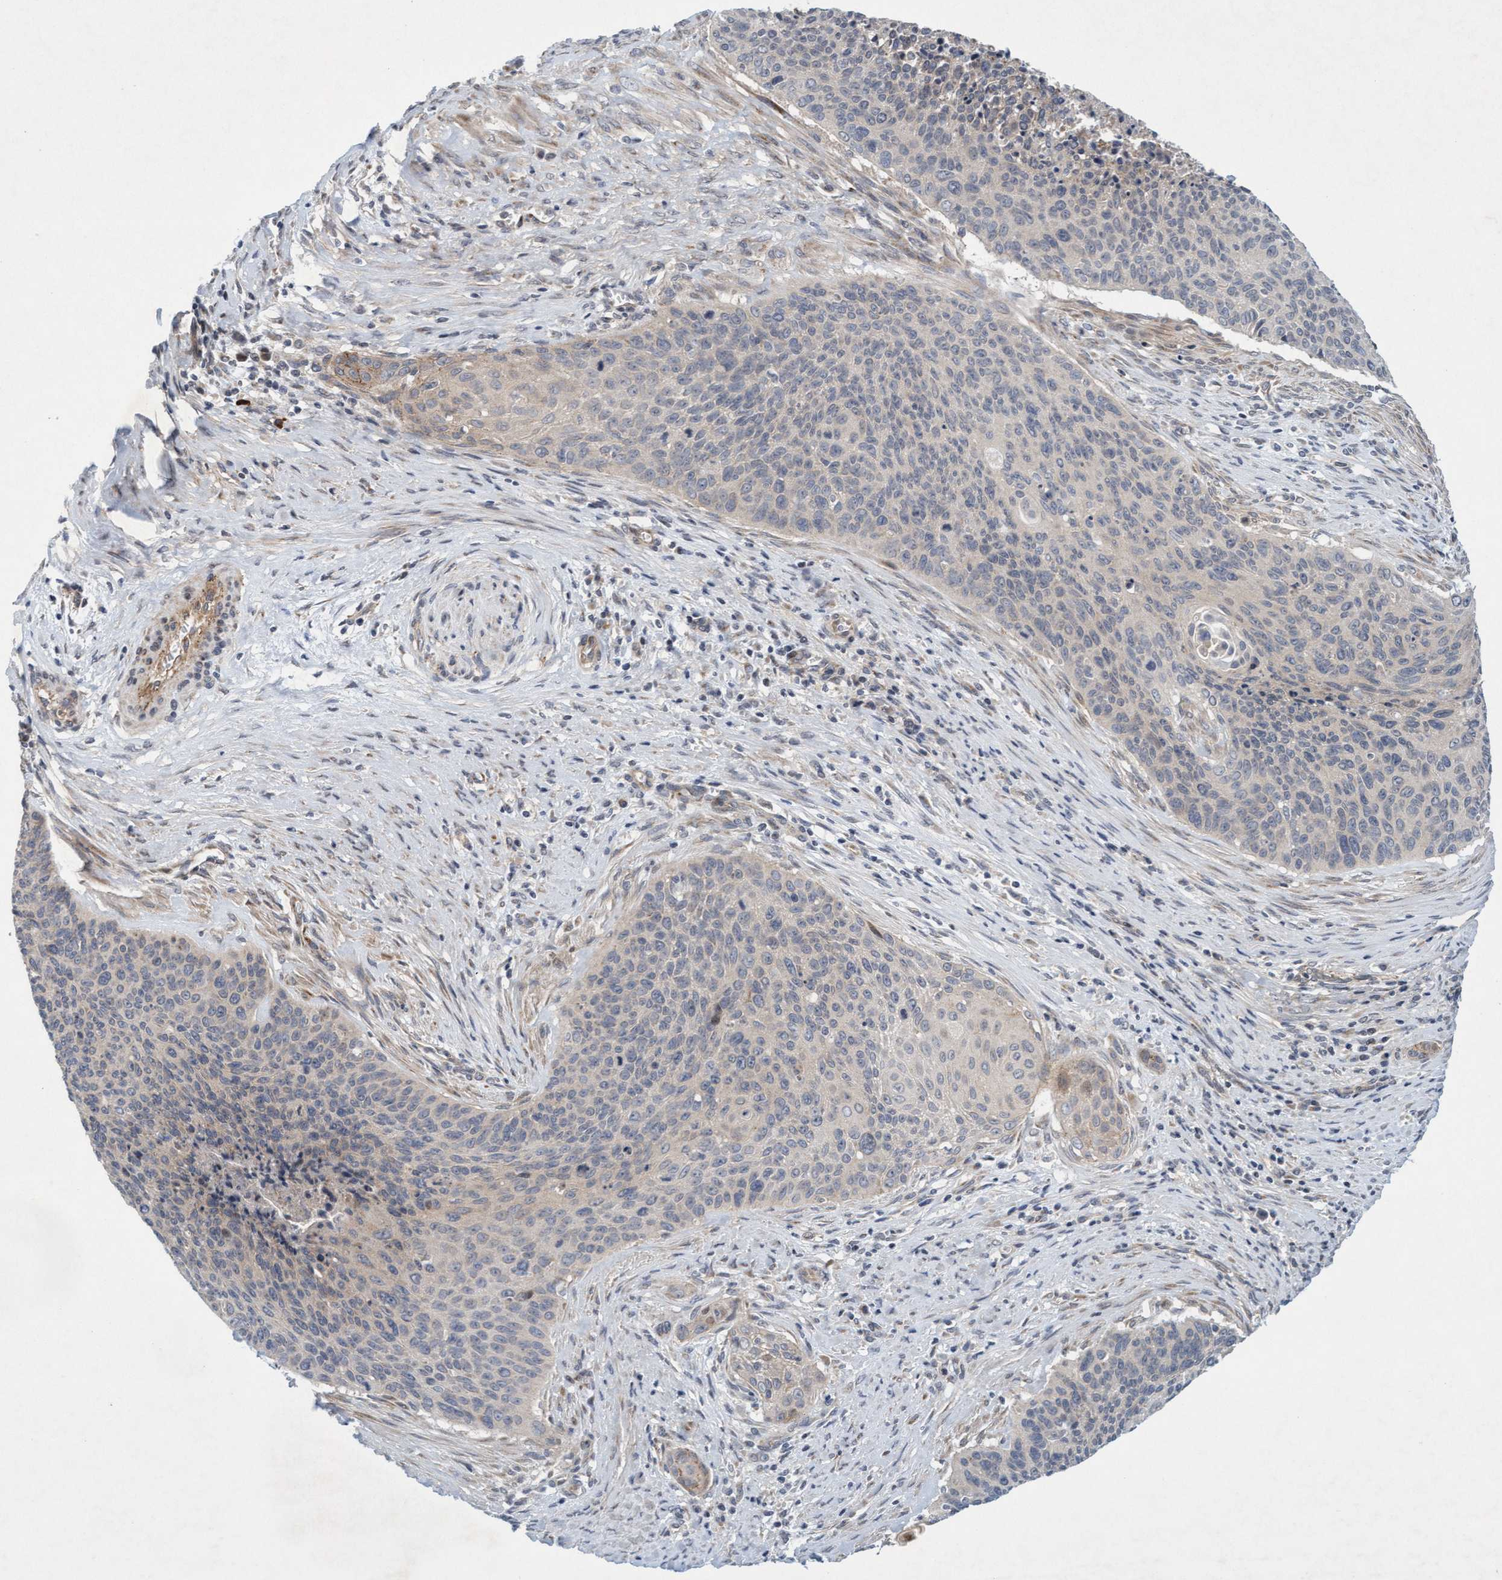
{"staining": {"intensity": "negative", "quantity": "none", "location": "none"}, "tissue": "cervical cancer", "cell_type": "Tumor cells", "image_type": "cancer", "snomed": [{"axis": "morphology", "description": "Squamous cell carcinoma, NOS"}, {"axis": "topography", "description": "Cervix"}], "caption": "DAB (3,3'-diaminobenzidine) immunohistochemical staining of cervical cancer exhibits no significant positivity in tumor cells.", "gene": "DDHD2", "patient": {"sex": "female", "age": 55}}